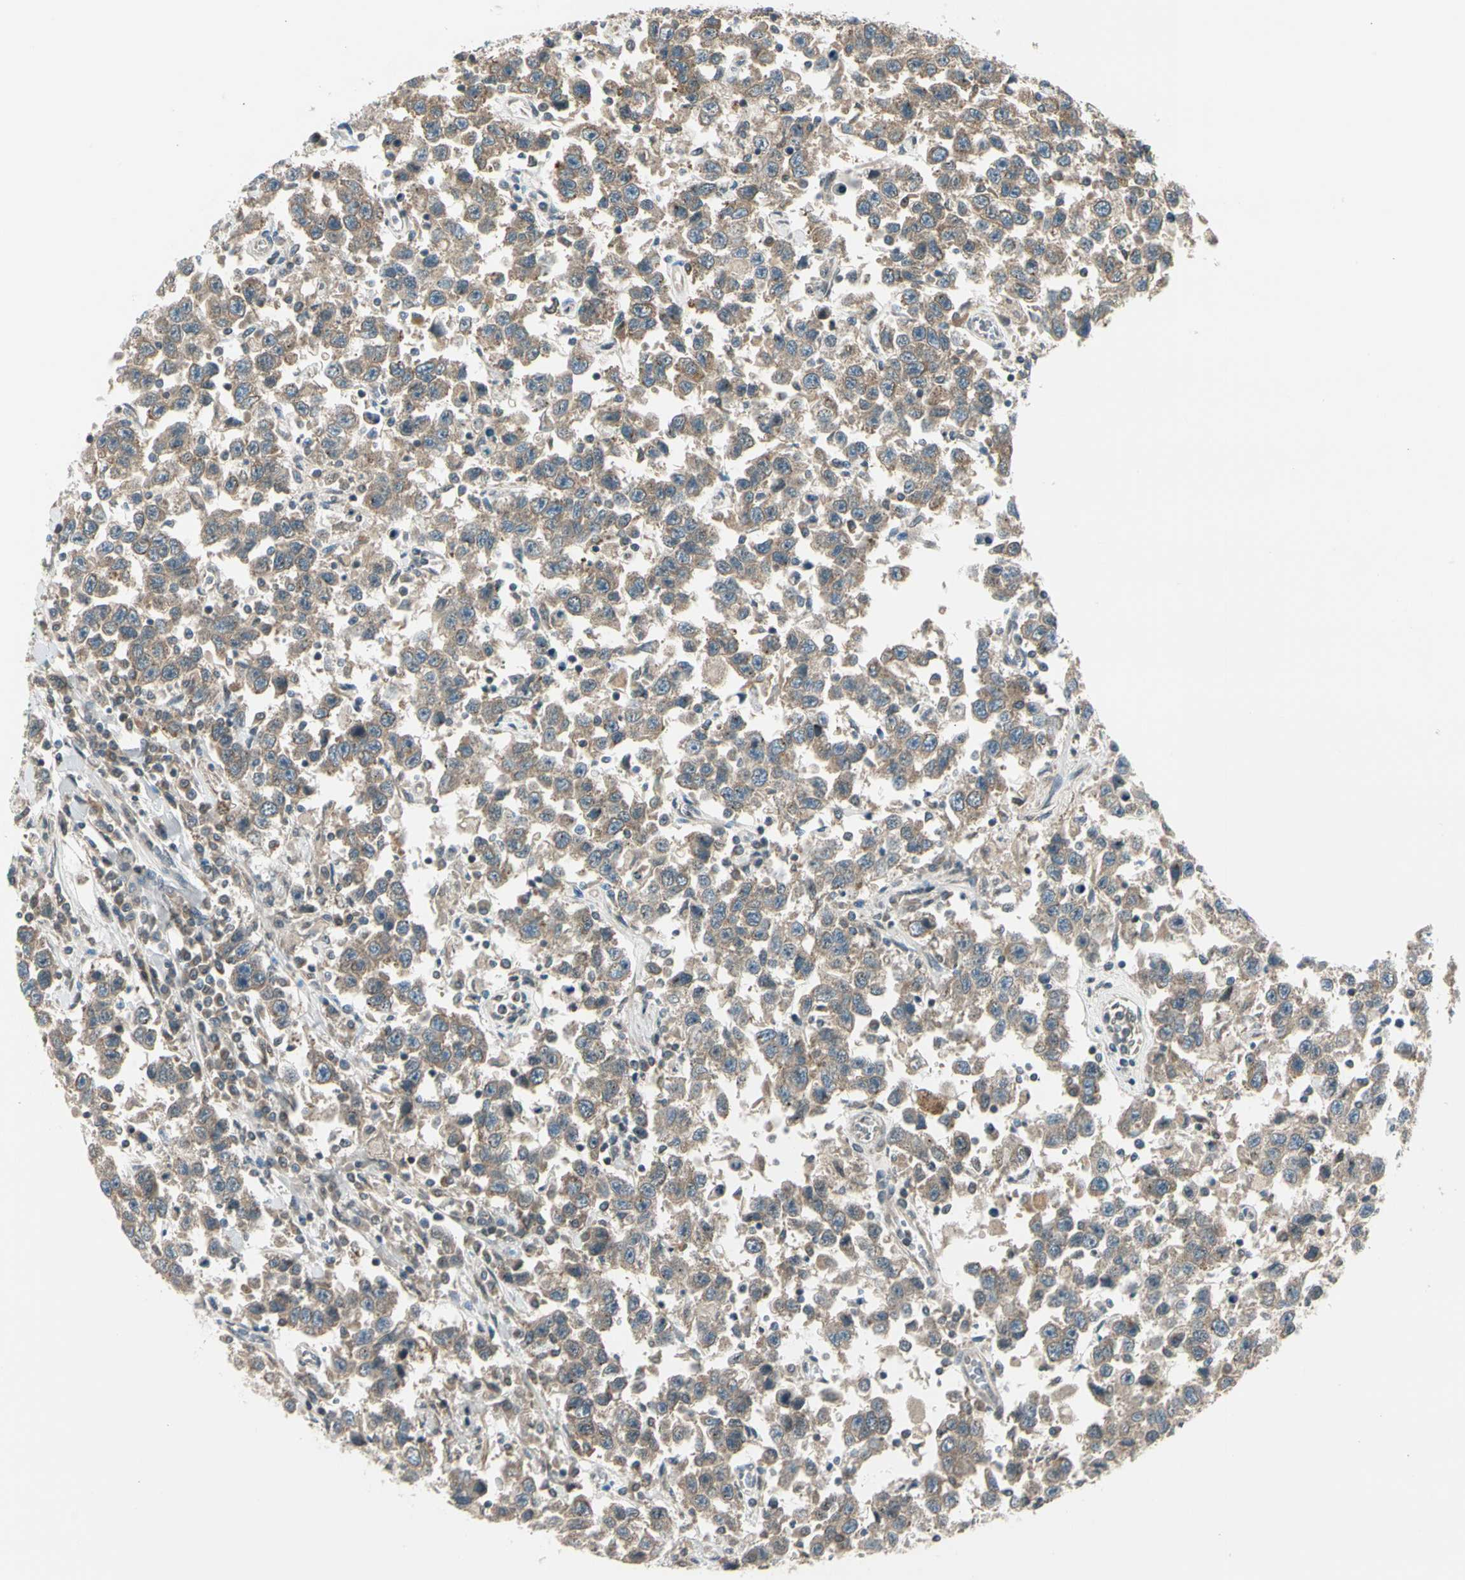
{"staining": {"intensity": "moderate", "quantity": ">75%", "location": "cytoplasmic/membranous"}, "tissue": "testis cancer", "cell_type": "Tumor cells", "image_type": "cancer", "snomed": [{"axis": "morphology", "description": "Seminoma, NOS"}, {"axis": "topography", "description": "Testis"}], "caption": "Tumor cells demonstrate moderate cytoplasmic/membranous staining in about >75% of cells in seminoma (testis). Nuclei are stained in blue.", "gene": "TRIO", "patient": {"sex": "male", "age": 41}}